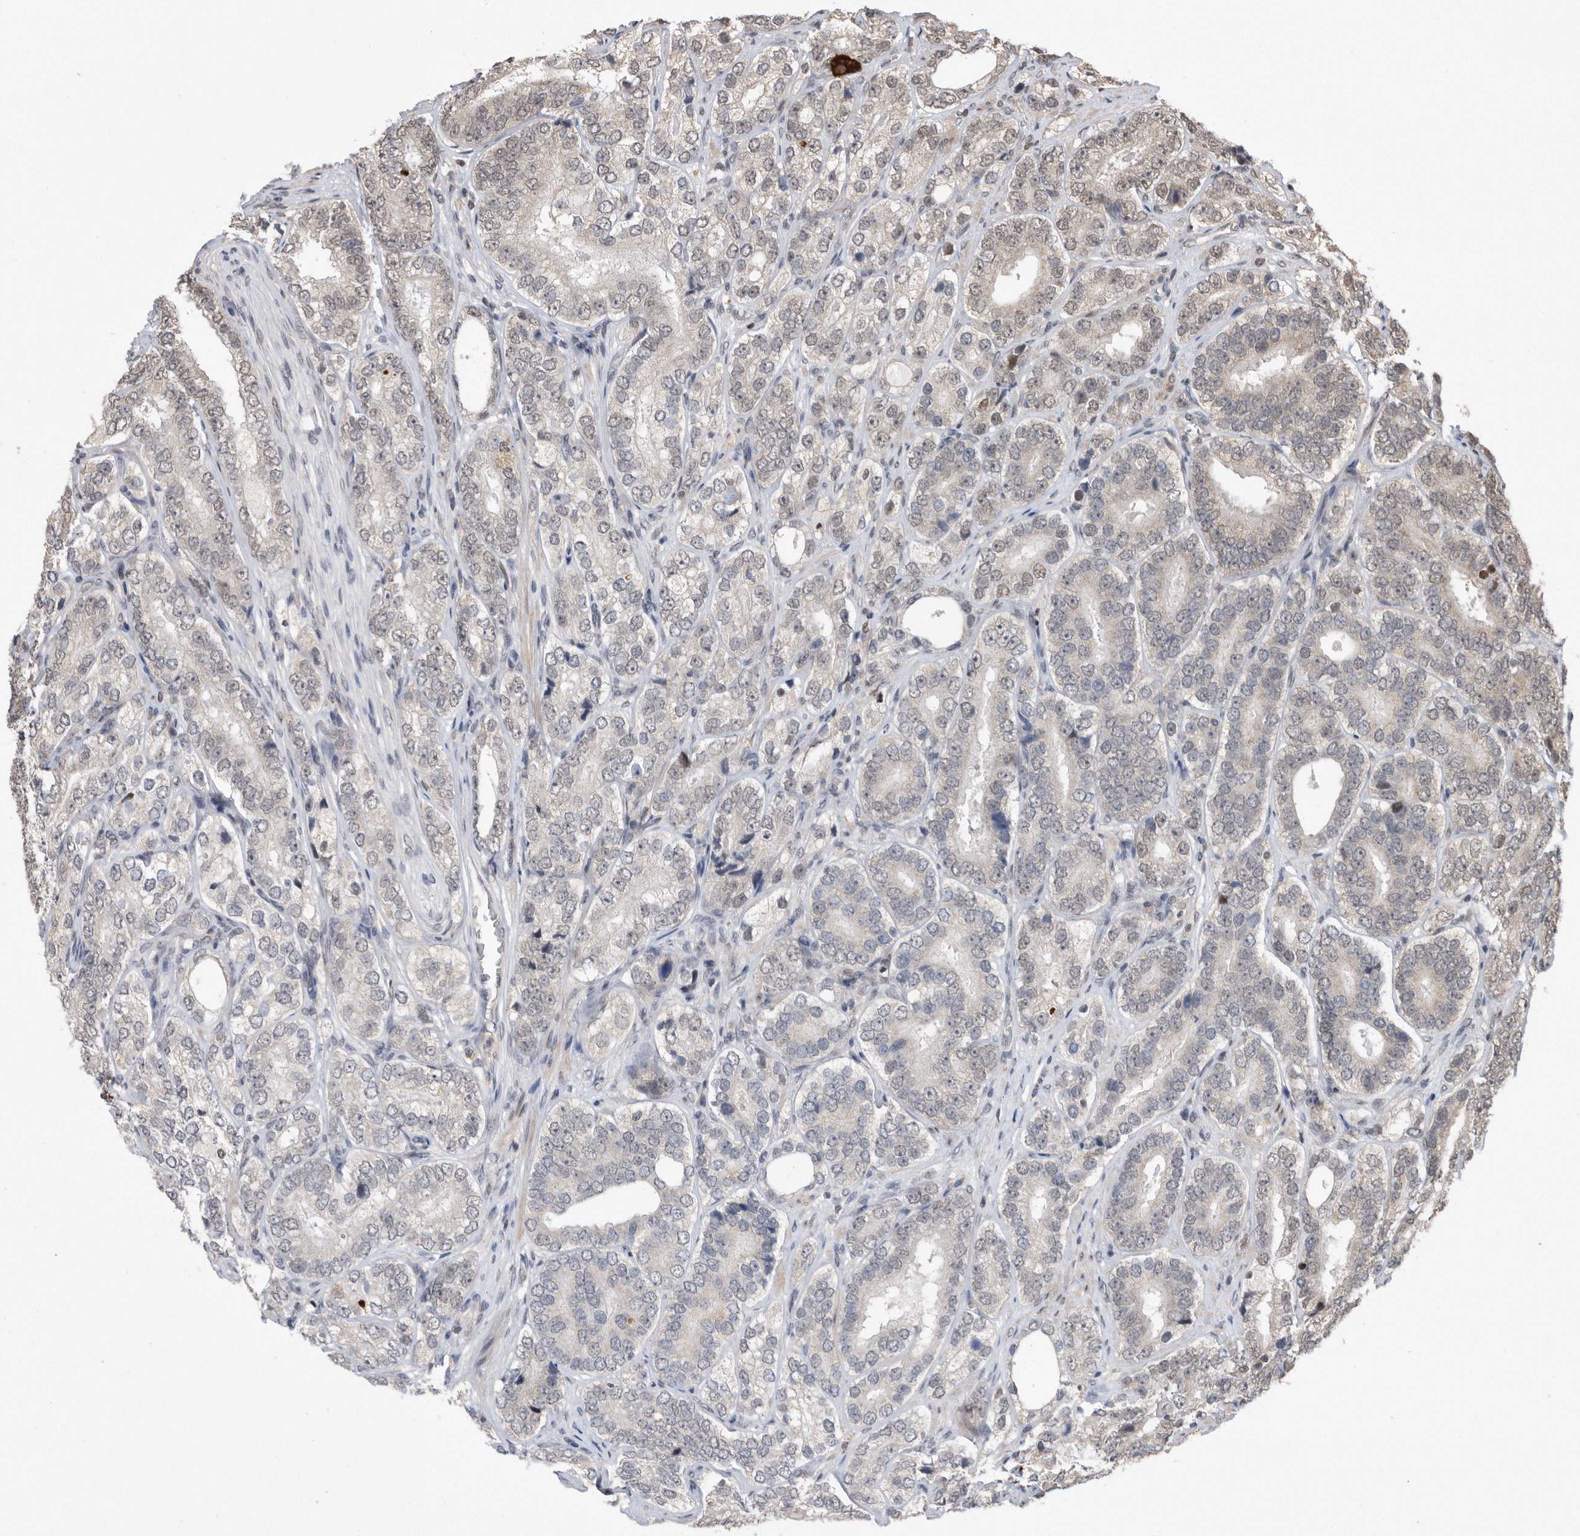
{"staining": {"intensity": "weak", "quantity": "<25%", "location": "nuclear"}, "tissue": "prostate cancer", "cell_type": "Tumor cells", "image_type": "cancer", "snomed": [{"axis": "morphology", "description": "Adenocarcinoma, High grade"}, {"axis": "topography", "description": "Prostate"}], "caption": "Tumor cells show no significant positivity in adenocarcinoma (high-grade) (prostate). The staining is performed using DAB brown chromogen with nuclei counter-stained in using hematoxylin.", "gene": "TDRD3", "patient": {"sex": "male", "age": 56}}